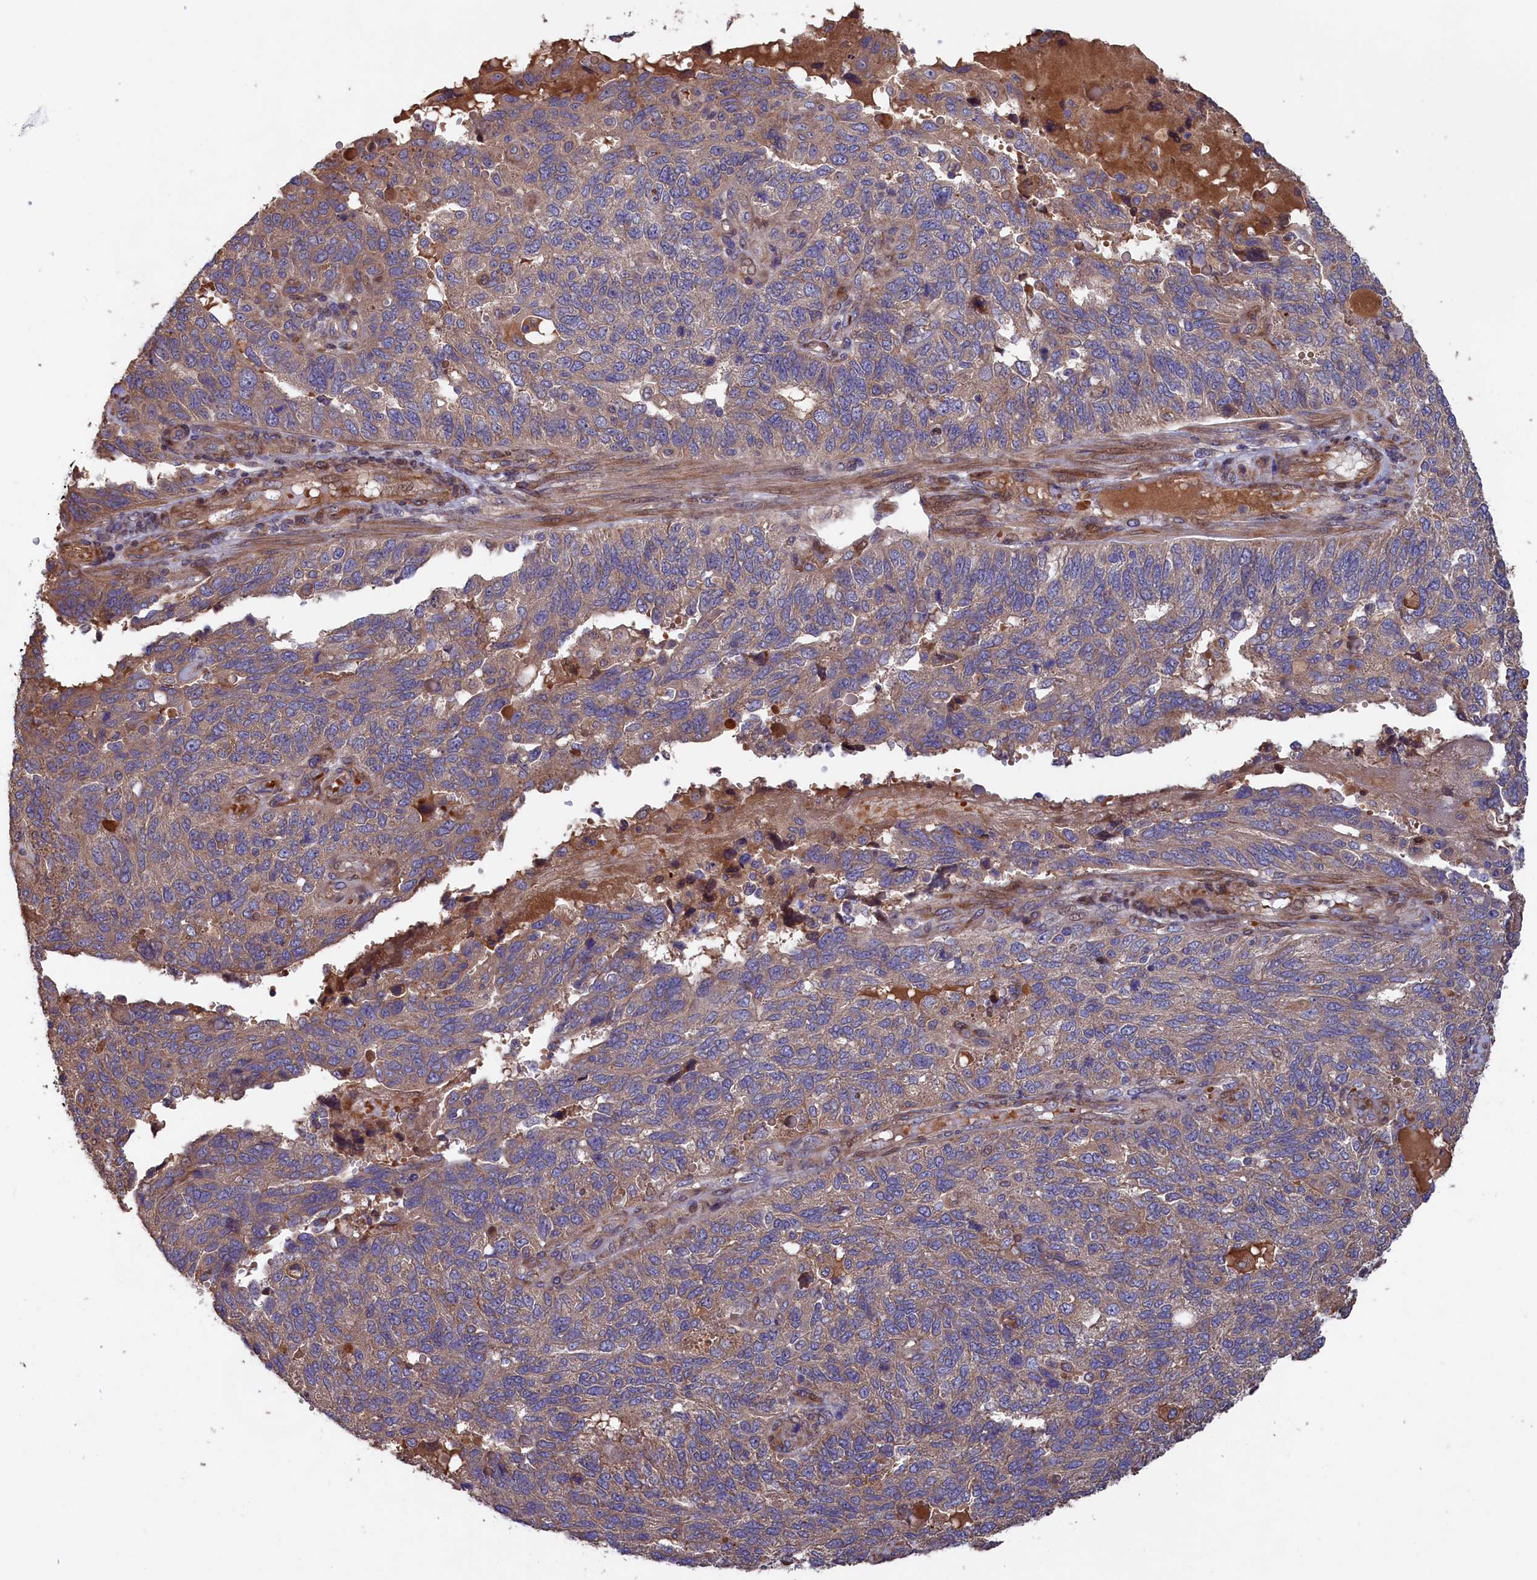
{"staining": {"intensity": "weak", "quantity": "25%-75%", "location": "cytoplasmic/membranous"}, "tissue": "endometrial cancer", "cell_type": "Tumor cells", "image_type": "cancer", "snomed": [{"axis": "morphology", "description": "Adenocarcinoma, NOS"}, {"axis": "topography", "description": "Endometrium"}], "caption": "High-power microscopy captured an immunohistochemistry histopathology image of endometrial cancer (adenocarcinoma), revealing weak cytoplasmic/membranous positivity in about 25%-75% of tumor cells.", "gene": "GREB1L", "patient": {"sex": "female", "age": 66}}